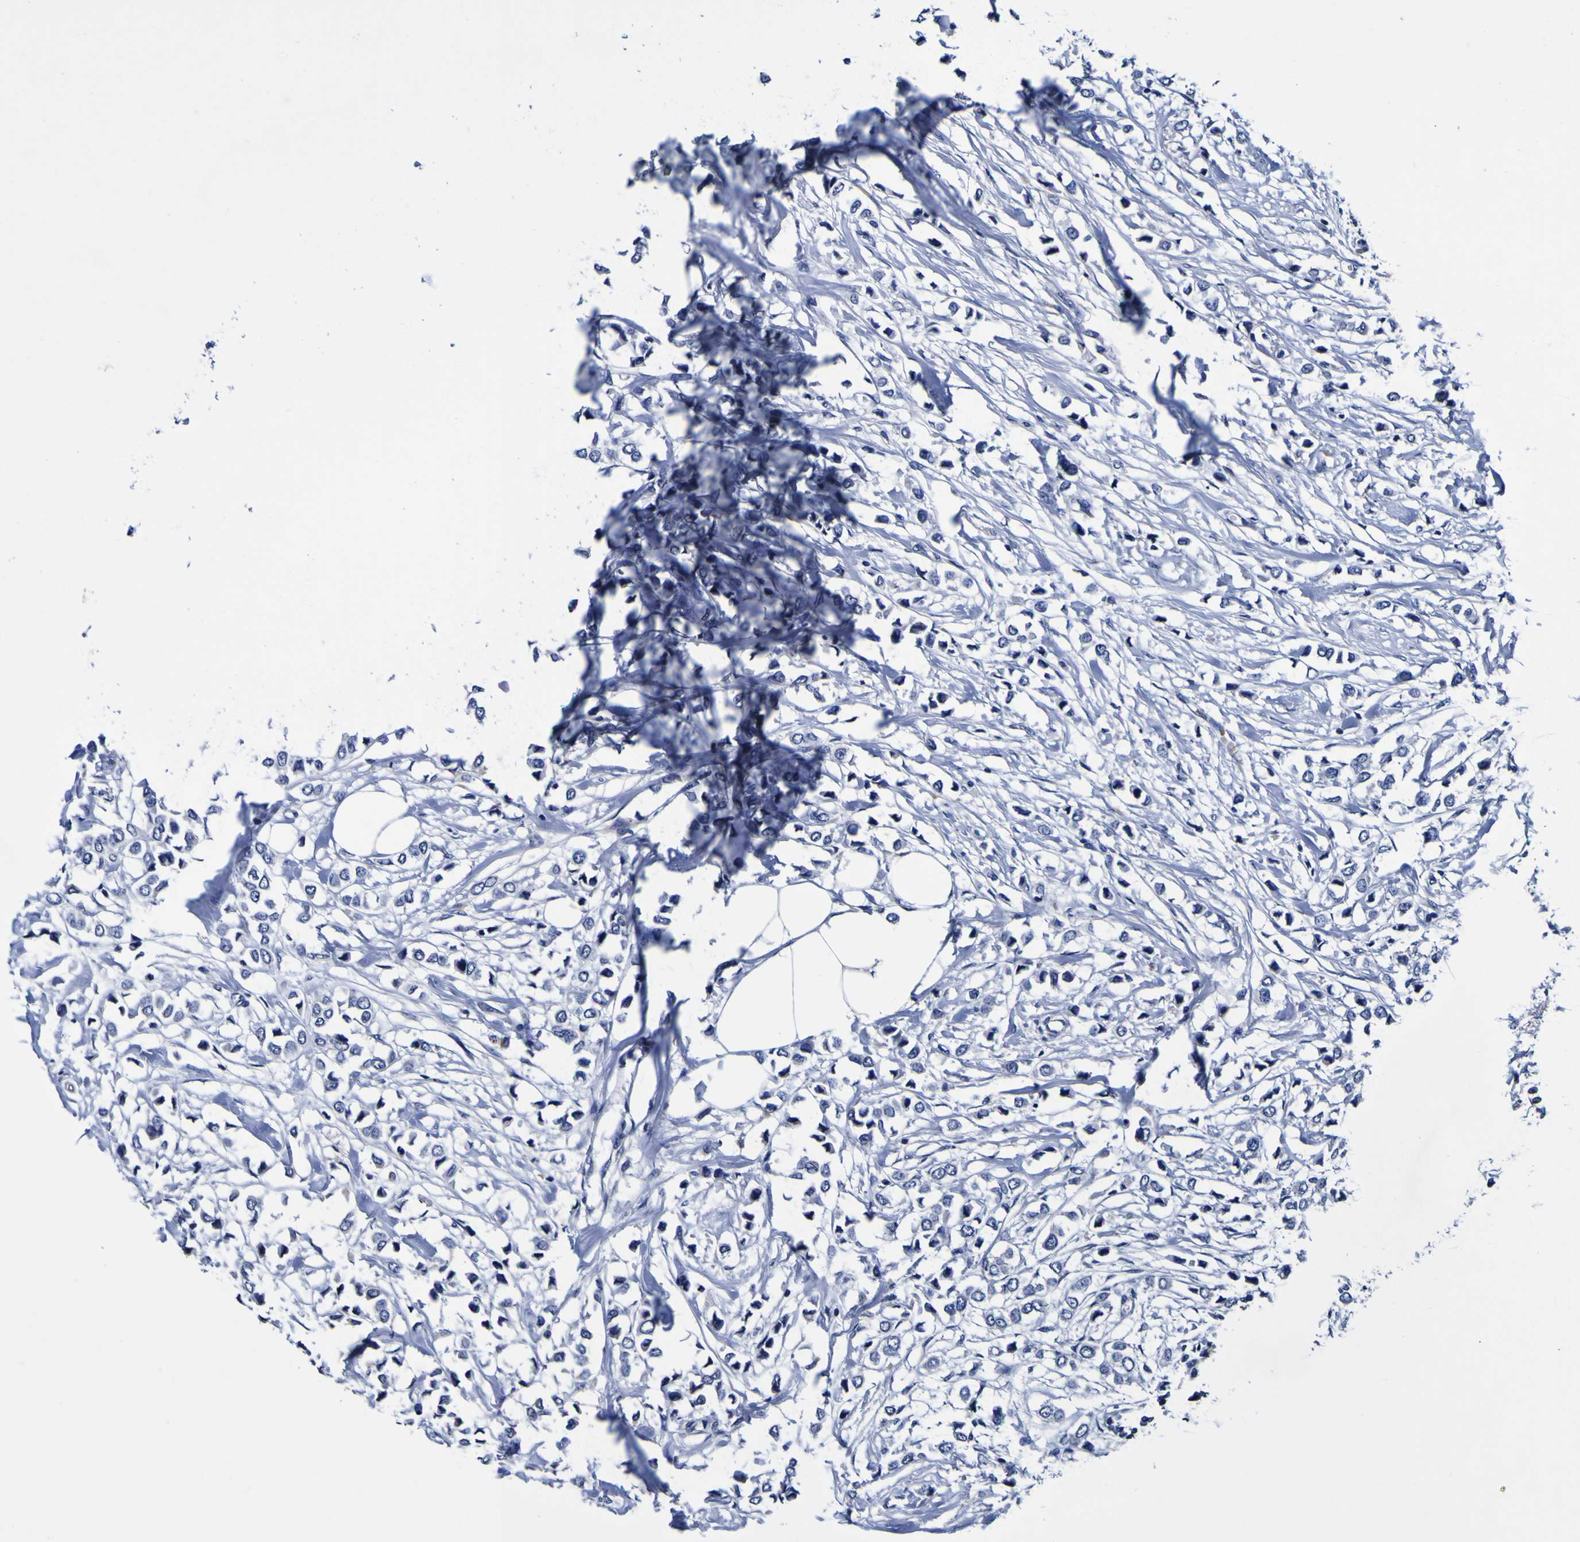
{"staining": {"intensity": "negative", "quantity": "none", "location": "none"}, "tissue": "breast cancer", "cell_type": "Tumor cells", "image_type": "cancer", "snomed": [{"axis": "morphology", "description": "Lobular carcinoma"}, {"axis": "topography", "description": "Breast"}], "caption": "Tumor cells are negative for brown protein staining in breast cancer (lobular carcinoma). (DAB (3,3'-diaminobenzidine) IHC with hematoxylin counter stain).", "gene": "PDLIM4", "patient": {"sex": "female", "age": 51}}